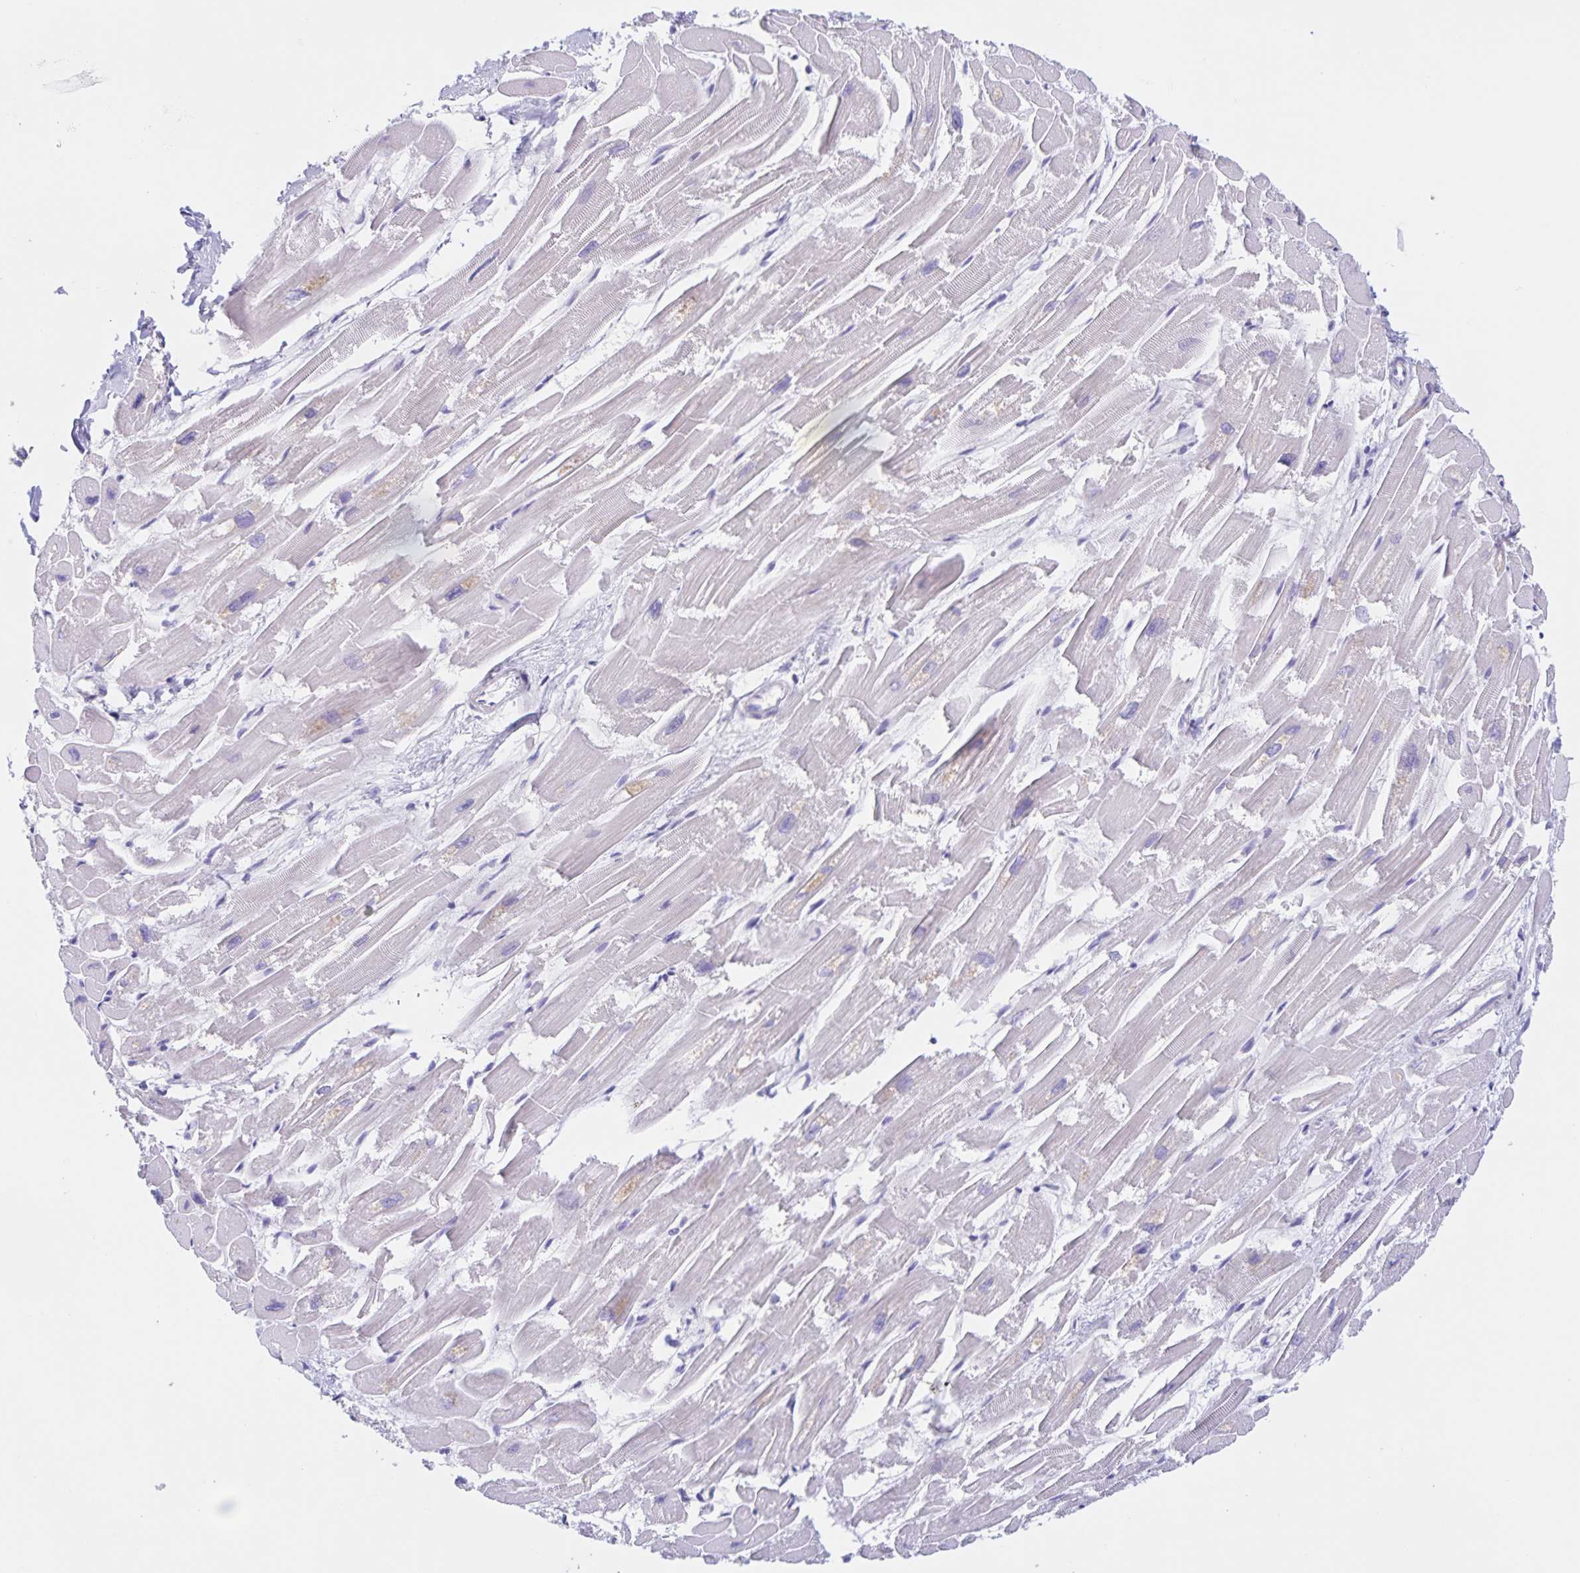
{"staining": {"intensity": "negative", "quantity": "none", "location": "none"}, "tissue": "heart muscle", "cell_type": "Cardiomyocytes", "image_type": "normal", "snomed": [{"axis": "morphology", "description": "Normal tissue, NOS"}, {"axis": "topography", "description": "Heart"}], "caption": "IHC histopathology image of normal human heart muscle stained for a protein (brown), which reveals no positivity in cardiomyocytes. Brightfield microscopy of immunohistochemistry (IHC) stained with DAB (3,3'-diaminobenzidine) (brown) and hematoxylin (blue), captured at high magnification.", "gene": "DMGDH", "patient": {"sex": "male", "age": 54}}